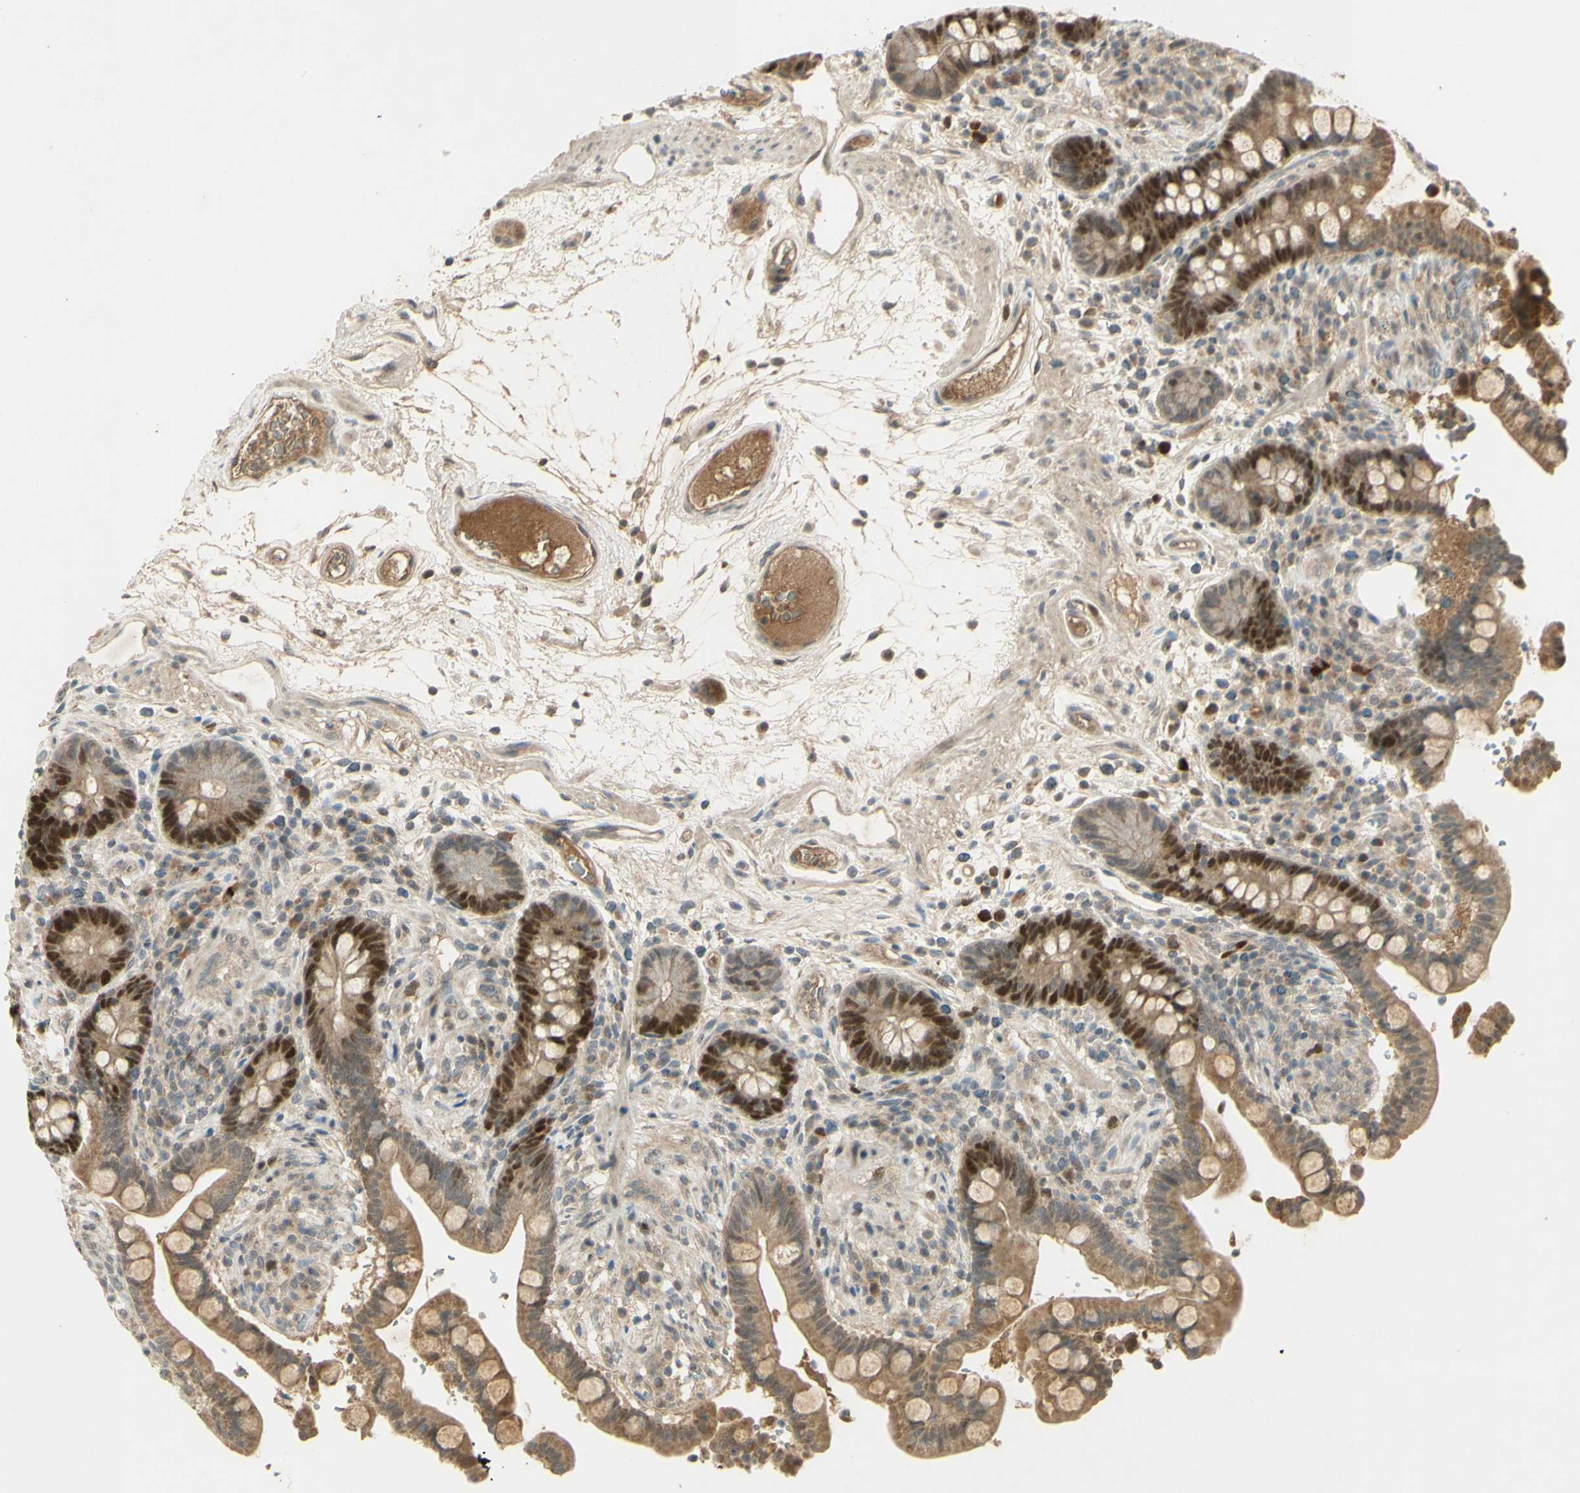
{"staining": {"intensity": "weak", "quantity": ">75%", "location": "cytoplasmic/membranous"}, "tissue": "colon", "cell_type": "Endothelial cells", "image_type": "normal", "snomed": [{"axis": "morphology", "description": "Normal tissue, NOS"}, {"axis": "topography", "description": "Colon"}], "caption": "DAB immunohistochemical staining of normal colon displays weak cytoplasmic/membranous protein positivity in about >75% of endothelial cells.", "gene": "RAD18", "patient": {"sex": "male", "age": 73}}